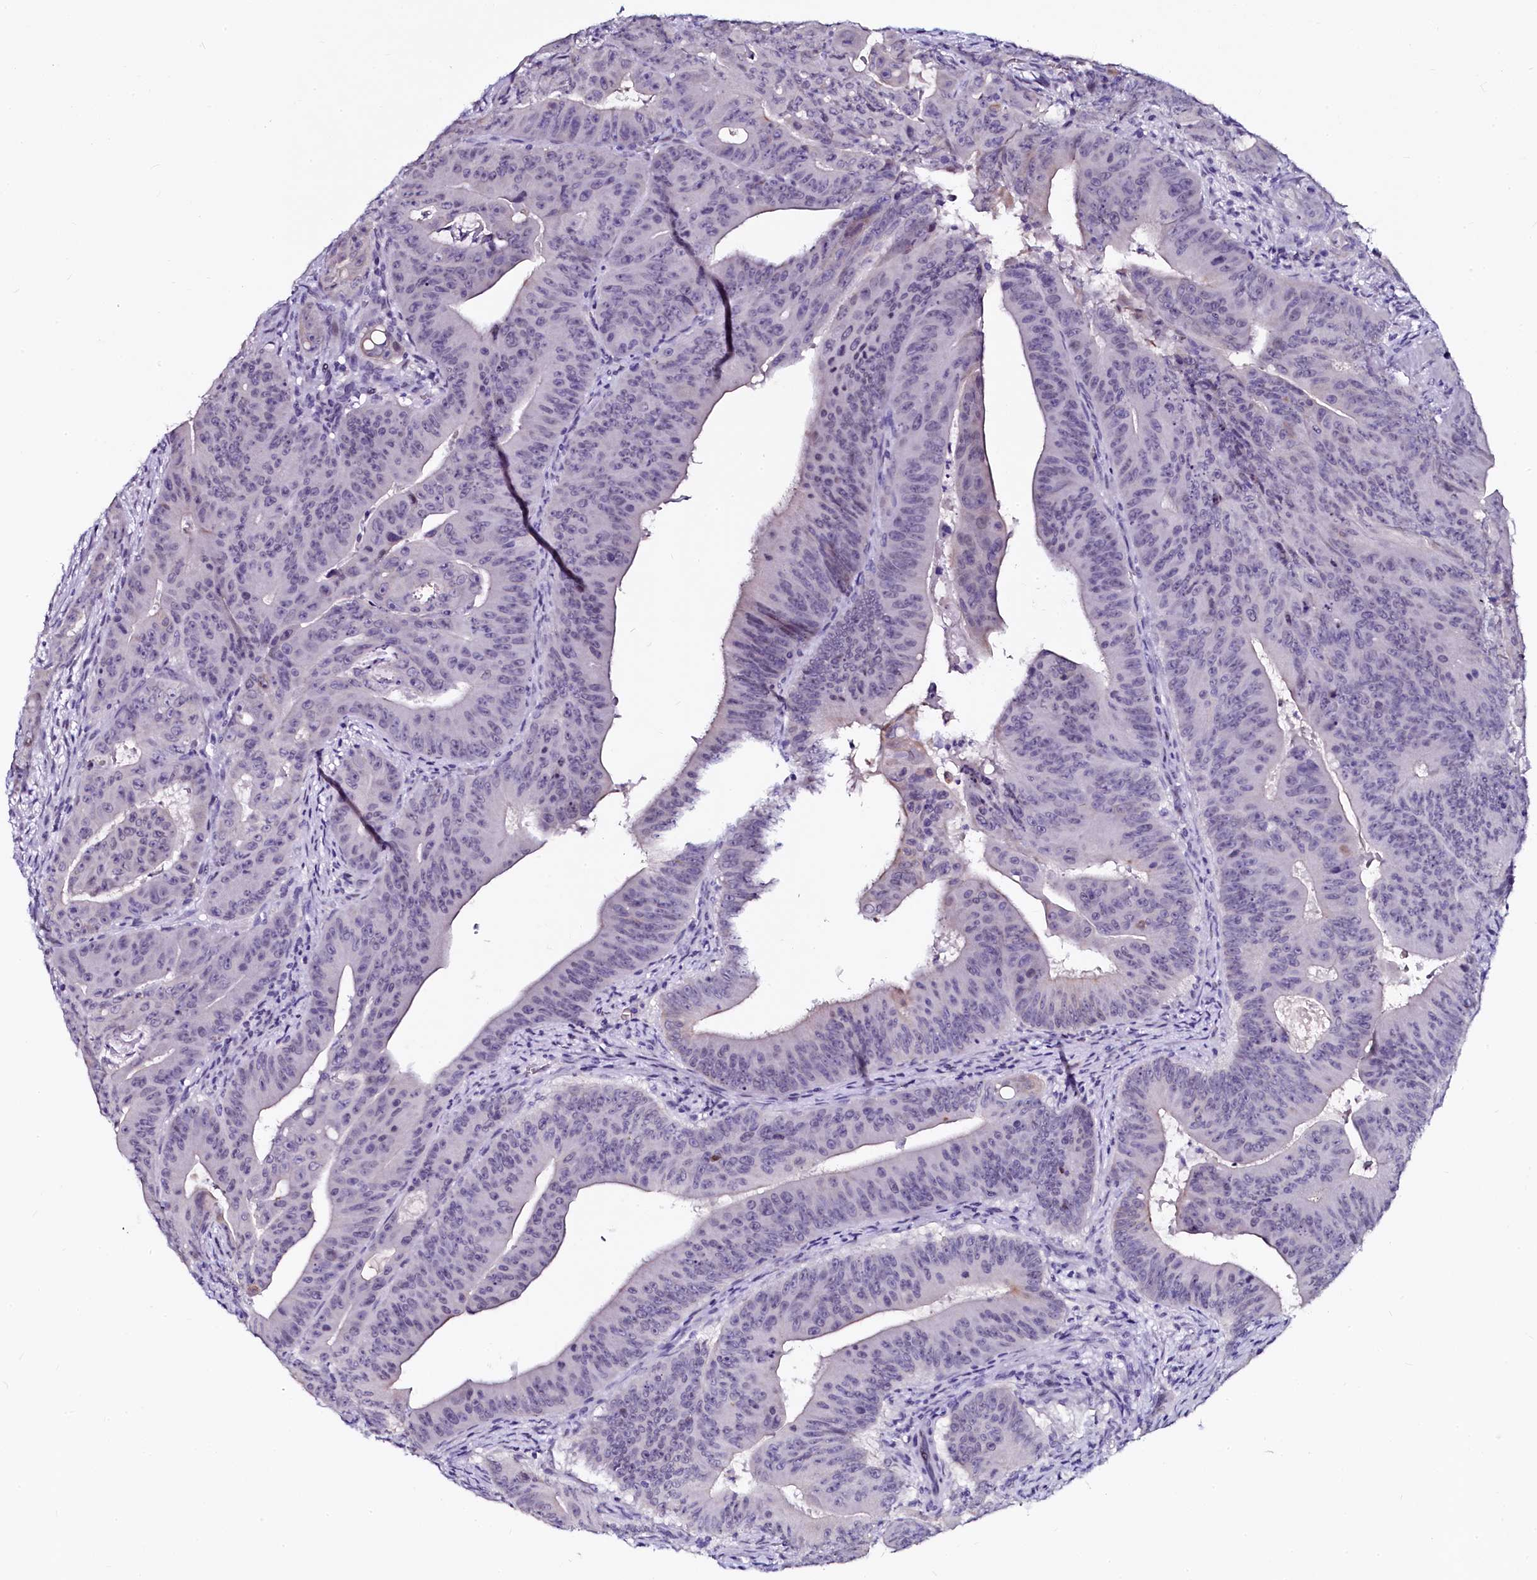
{"staining": {"intensity": "negative", "quantity": "none", "location": "none"}, "tissue": "colorectal cancer", "cell_type": "Tumor cells", "image_type": "cancer", "snomed": [{"axis": "morphology", "description": "Adenocarcinoma, NOS"}, {"axis": "topography", "description": "Rectum"}], "caption": "The histopathology image displays no staining of tumor cells in colorectal cancer (adenocarcinoma). The staining was performed using DAB to visualize the protein expression in brown, while the nuclei were stained in blue with hematoxylin (Magnification: 20x).", "gene": "CTDSPL2", "patient": {"sex": "female", "age": 75}}